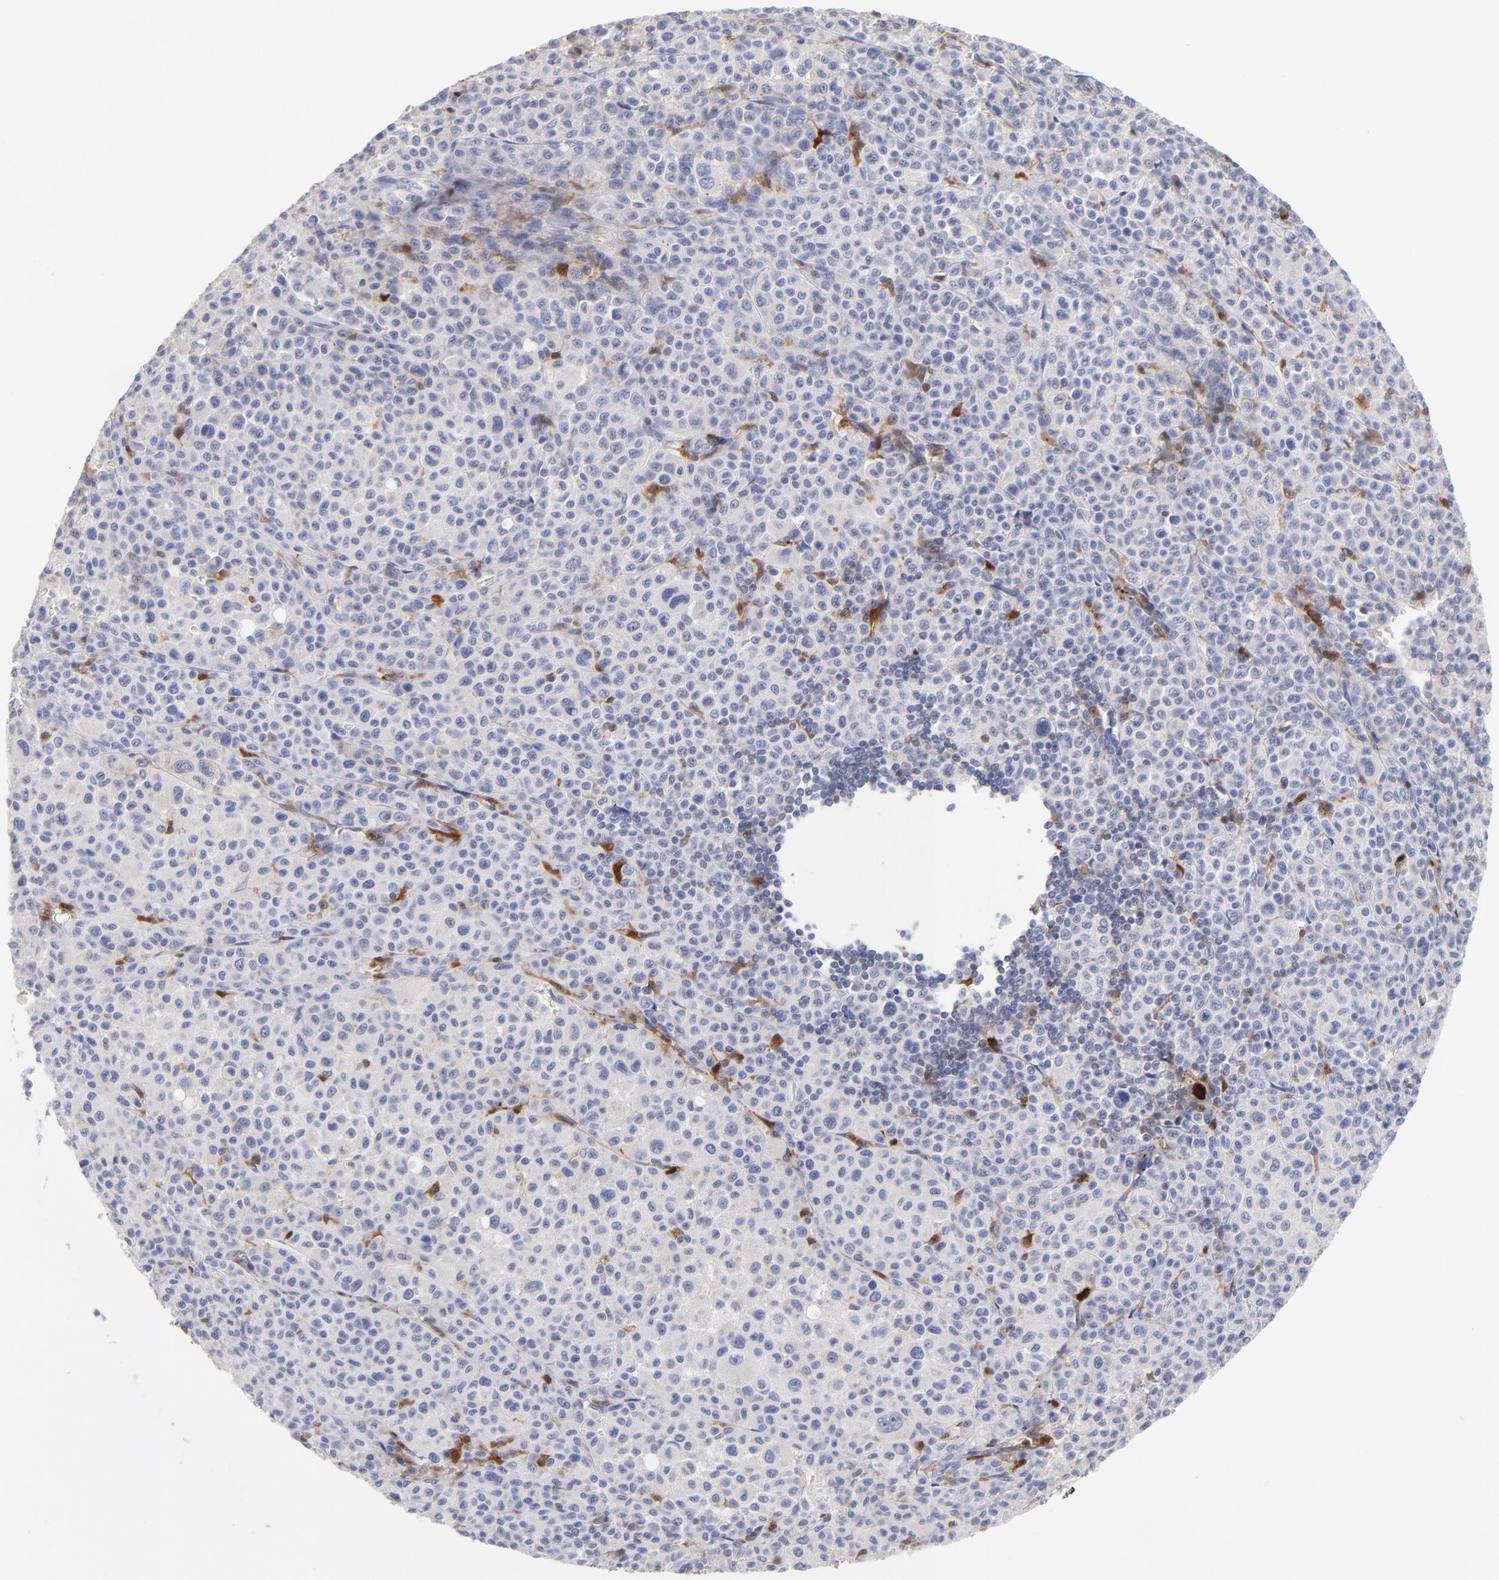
{"staining": {"intensity": "moderate", "quantity": "<25%", "location": "cytoplasmic/membranous"}, "tissue": "melanoma", "cell_type": "Tumor cells", "image_type": "cancer", "snomed": [{"axis": "morphology", "description": "Malignant melanoma, Metastatic site"}, {"axis": "topography", "description": "Skin"}], "caption": "Brown immunohistochemical staining in malignant melanoma (metastatic site) displays moderate cytoplasmic/membranous positivity in about <25% of tumor cells.", "gene": "BID", "patient": {"sex": "female", "age": 74}}